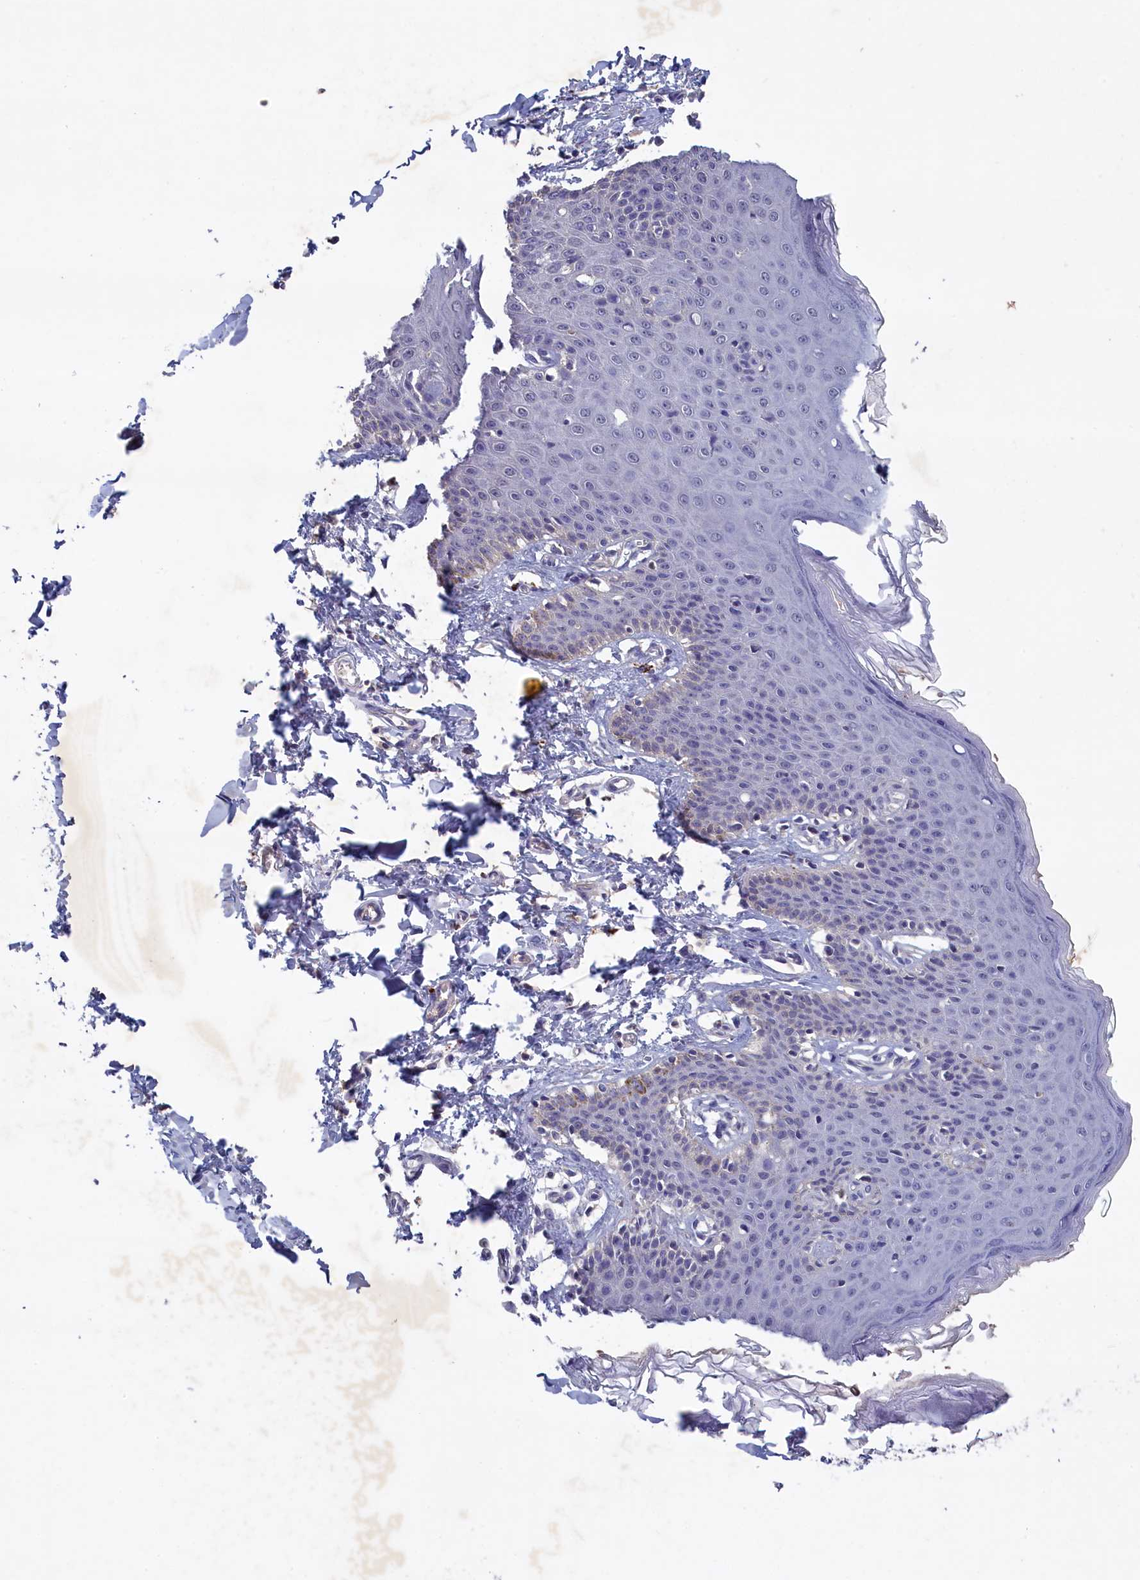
{"staining": {"intensity": "negative", "quantity": "none", "location": "none"}, "tissue": "skin", "cell_type": "Epidermal cells", "image_type": "normal", "snomed": [{"axis": "morphology", "description": "Normal tissue, NOS"}, {"axis": "topography", "description": "Vulva"}], "caption": "Unremarkable skin was stained to show a protein in brown. There is no significant expression in epidermal cells. Brightfield microscopy of immunohistochemistry stained with DAB (brown) and hematoxylin (blue), captured at high magnification.", "gene": "CELF5", "patient": {"sex": "female", "age": 66}}